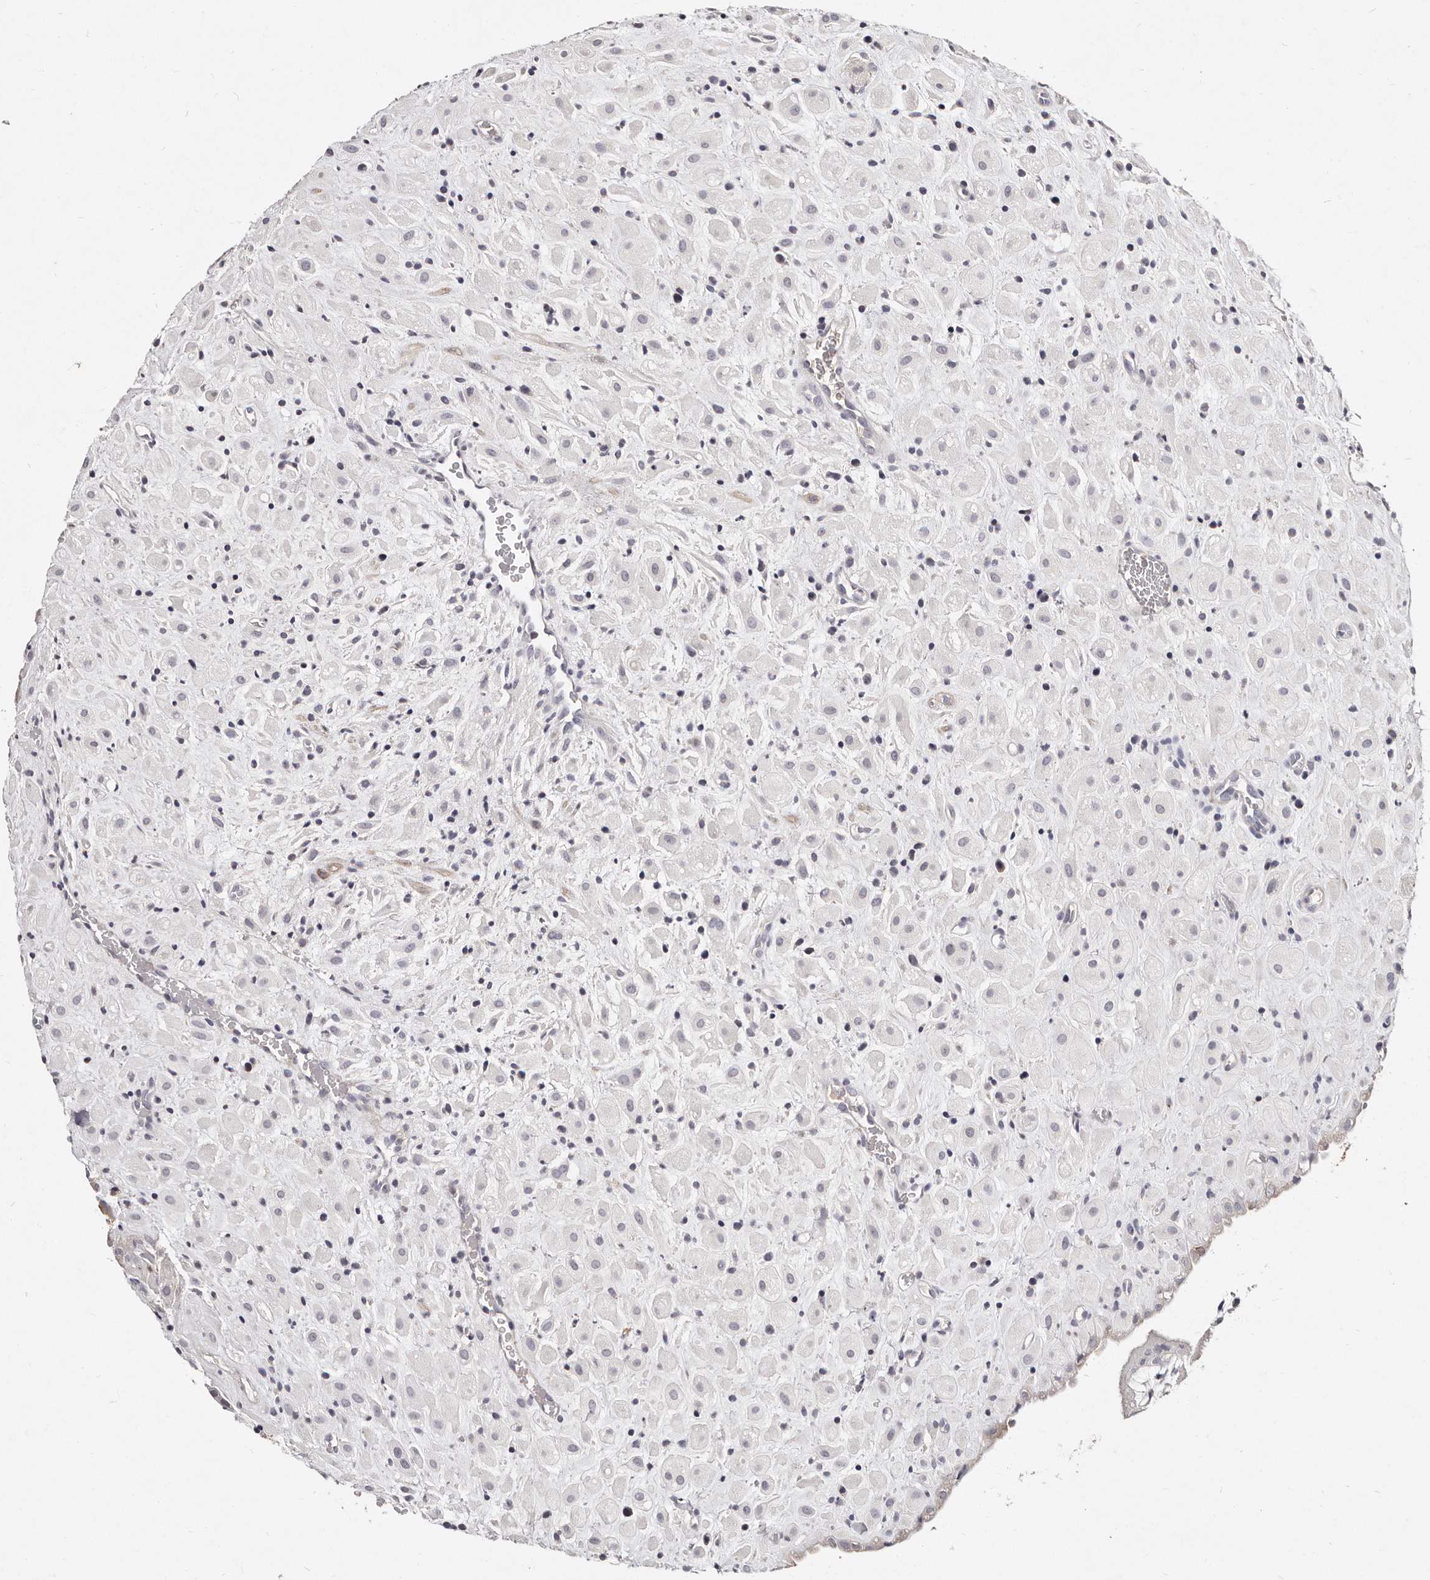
{"staining": {"intensity": "negative", "quantity": "none", "location": "none"}, "tissue": "placenta", "cell_type": "Decidual cells", "image_type": "normal", "snomed": [{"axis": "morphology", "description": "Normal tissue, NOS"}, {"axis": "topography", "description": "Placenta"}], "caption": "Decidual cells are negative for protein expression in normal human placenta. (DAB (3,3'-diaminobenzidine) immunohistochemistry (IHC) visualized using brightfield microscopy, high magnification).", "gene": "MRPS33", "patient": {"sex": "female", "age": 35}}